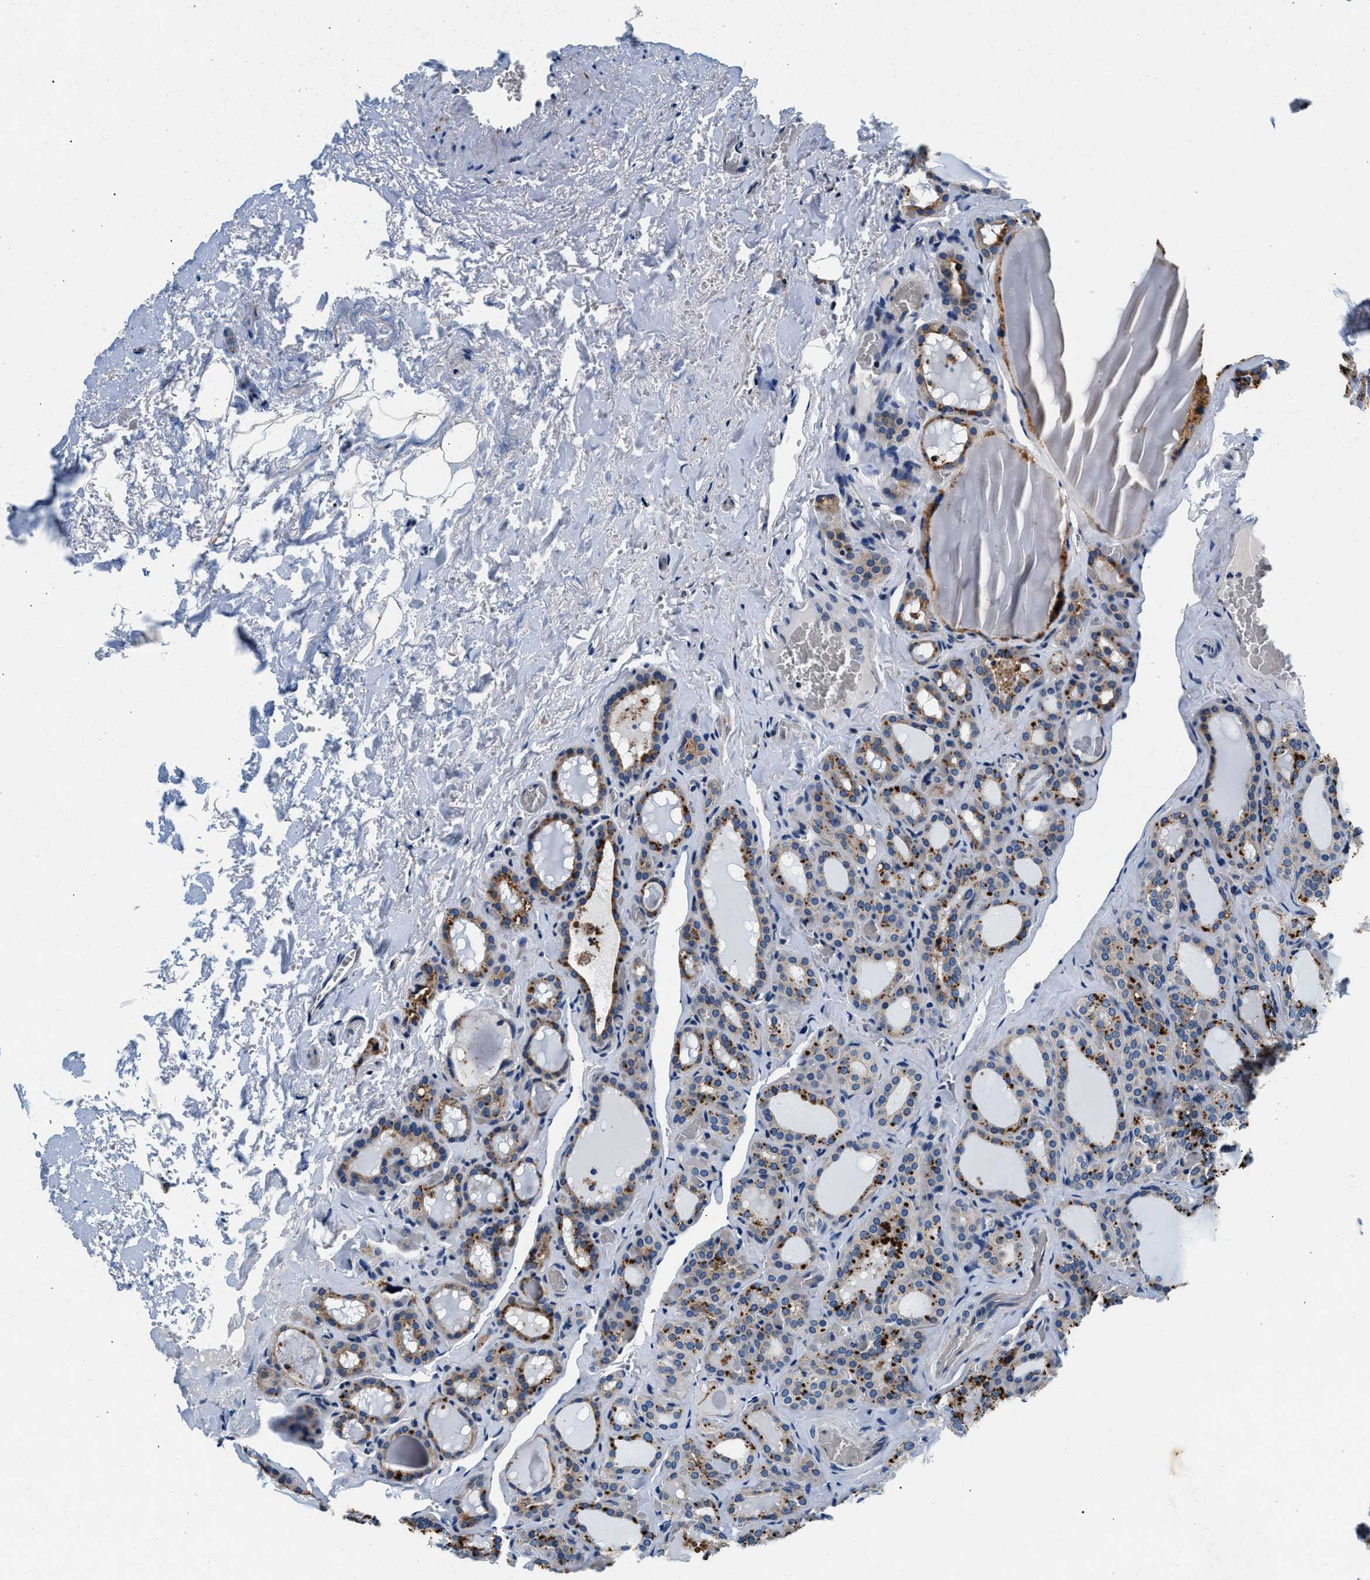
{"staining": {"intensity": "moderate", "quantity": ">75%", "location": "cytoplasmic/membranous"}, "tissue": "parathyroid gland", "cell_type": "Glandular cells", "image_type": "normal", "snomed": [{"axis": "morphology", "description": "Normal tissue, NOS"}, {"axis": "morphology", "description": "Adenoma, NOS"}, {"axis": "topography", "description": "Parathyroid gland"}], "caption": "Brown immunohistochemical staining in unremarkable parathyroid gland exhibits moderate cytoplasmic/membranous expression in about >75% of glandular cells.", "gene": "SLFN11", "patient": {"sex": "female", "age": 58}}